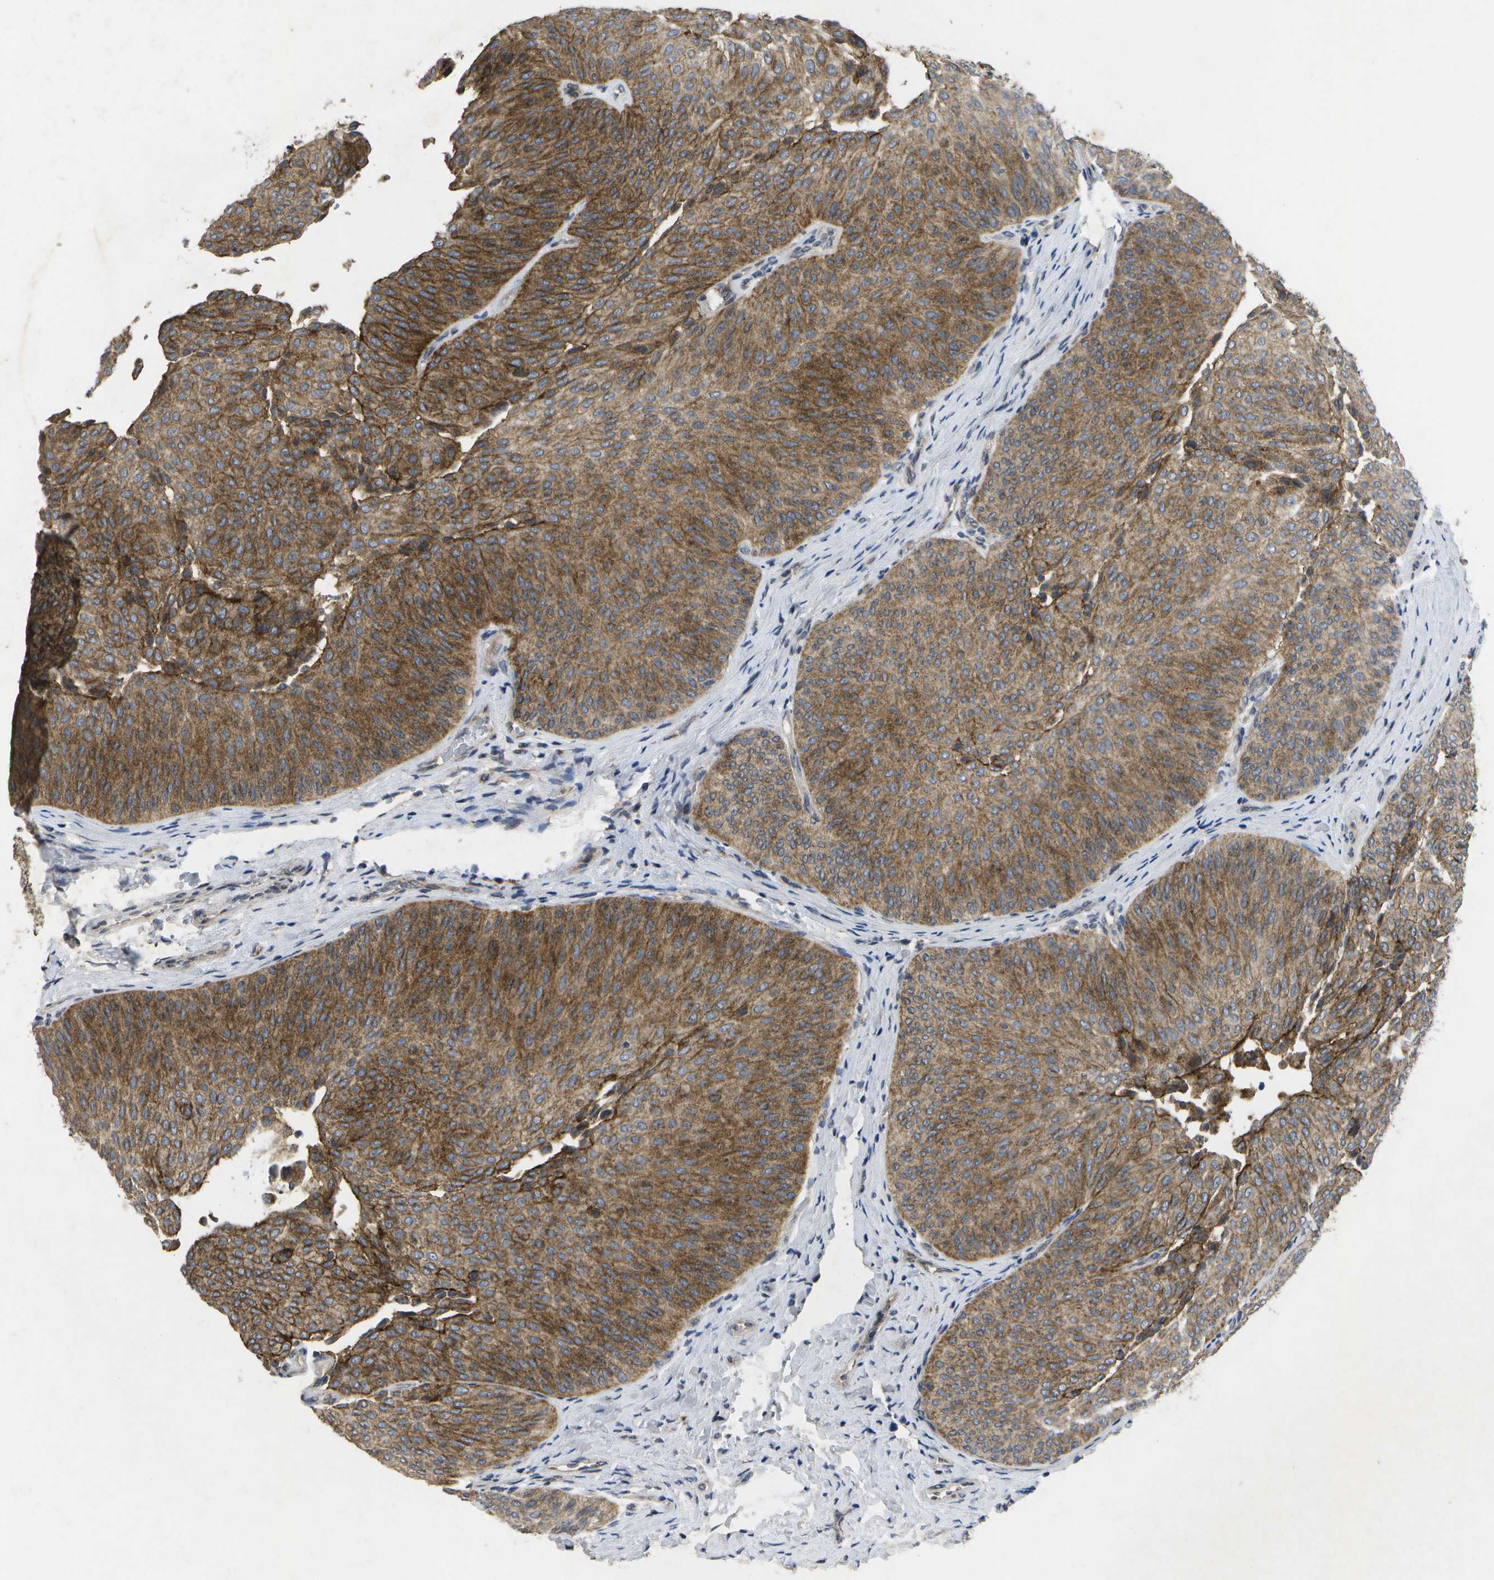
{"staining": {"intensity": "moderate", "quantity": ">75%", "location": "cytoplasmic/membranous"}, "tissue": "urothelial cancer", "cell_type": "Tumor cells", "image_type": "cancer", "snomed": [{"axis": "morphology", "description": "Urothelial carcinoma, Low grade"}, {"axis": "topography", "description": "Urinary bladder"}], "caption": "There is medium levels of moderate cytoplasmic/membranous staining in tumor cells of low-grade urothelial carcinoma, as demonstrated by immunohistochemical staining (brown color).", "gene": "KDELR1", "patient": {"sex": "female", "age": 60}}